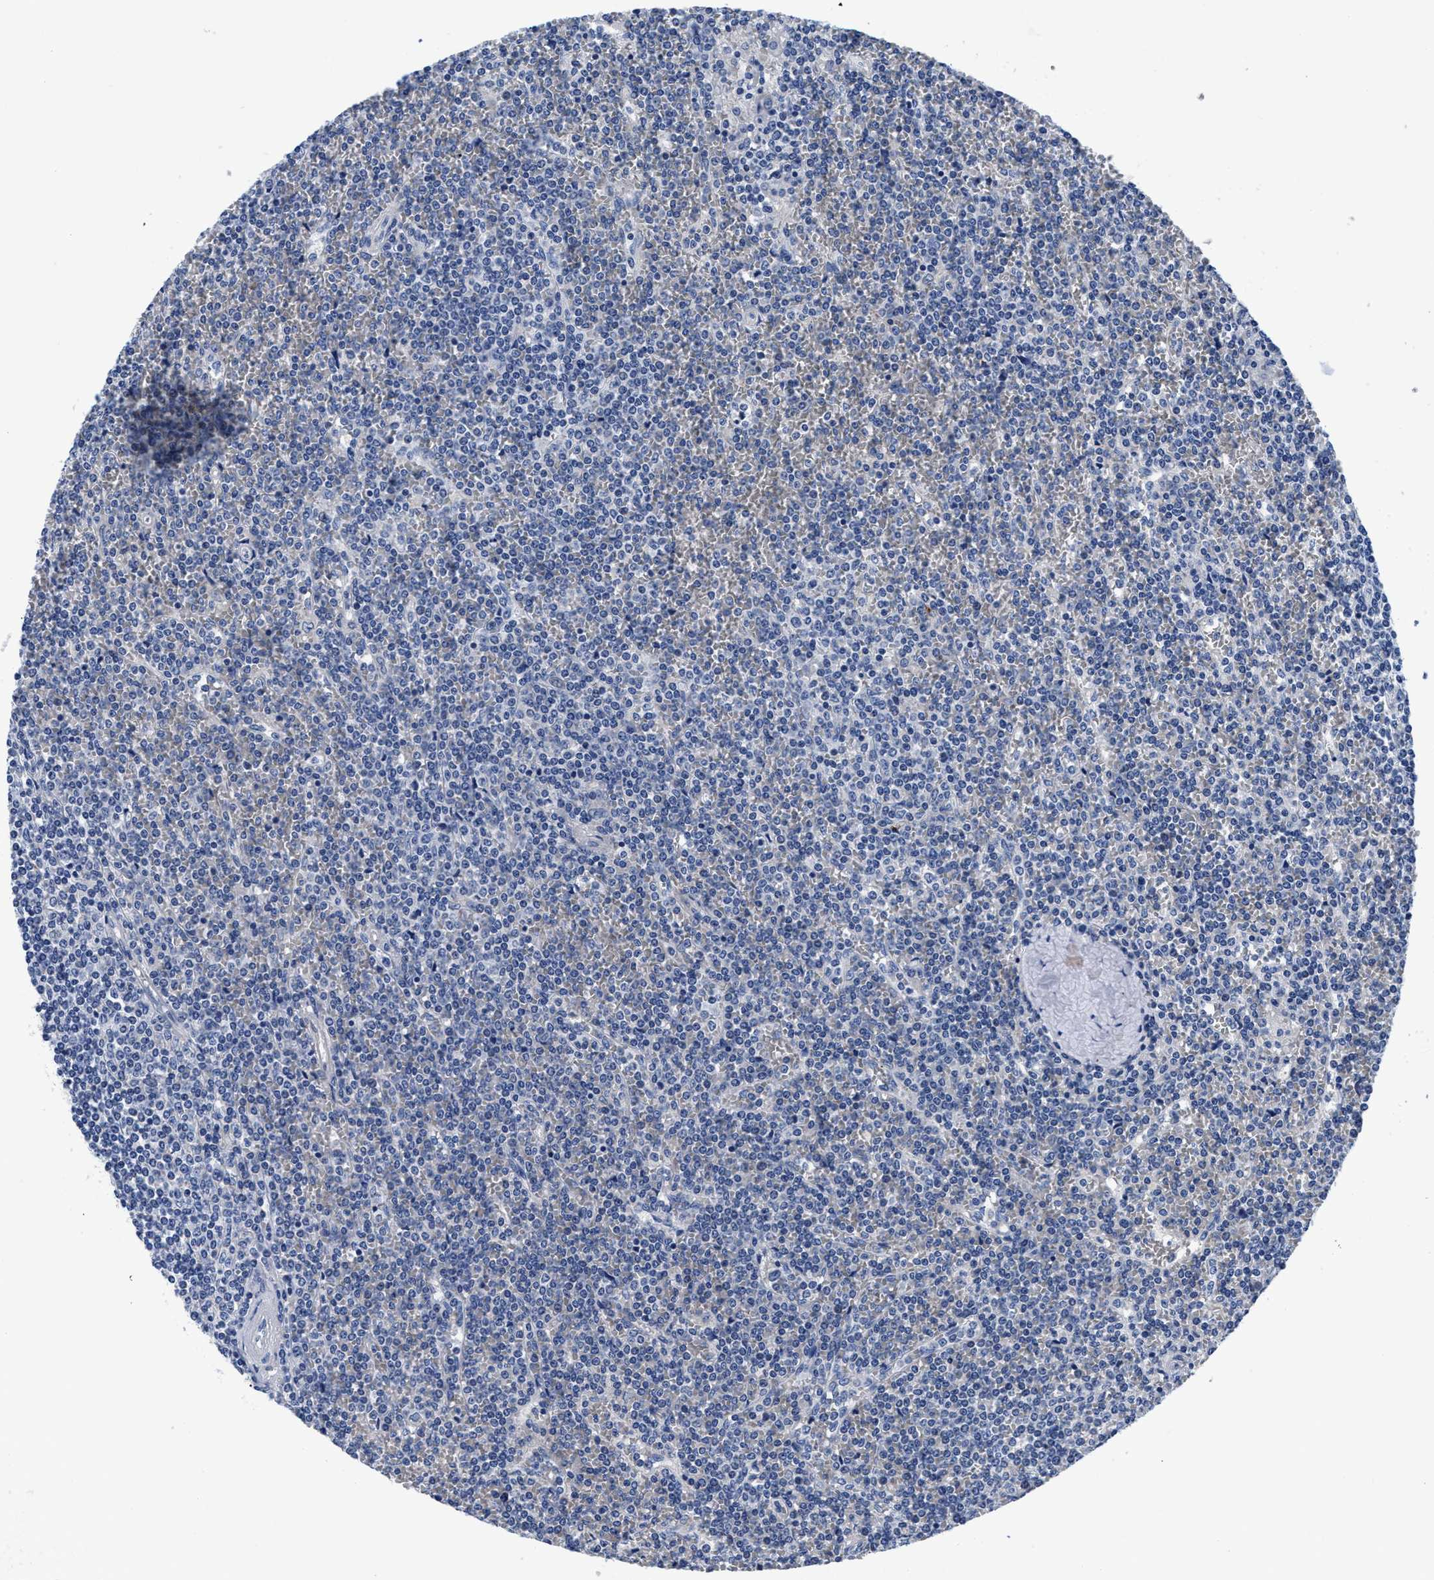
{"staining": {"intensity": "negative", "quantity": "none", "location": "none"}, "tissue": "lymphoma", "cell_type": "Tumor cells", "image_type": "cancer", "snomed": [{"axis": "morphology", "description": "Malignant lymphoma, non-Hodgkin's type, Low grade"}, {"axis": "topography", "description": "Spleen"}], "caption": "Histopathology image shows no significant protein staining in tumor cells of lymphoma.", "gene": "SLC35F1", "patient": {"sex": "female", "age": 19}}